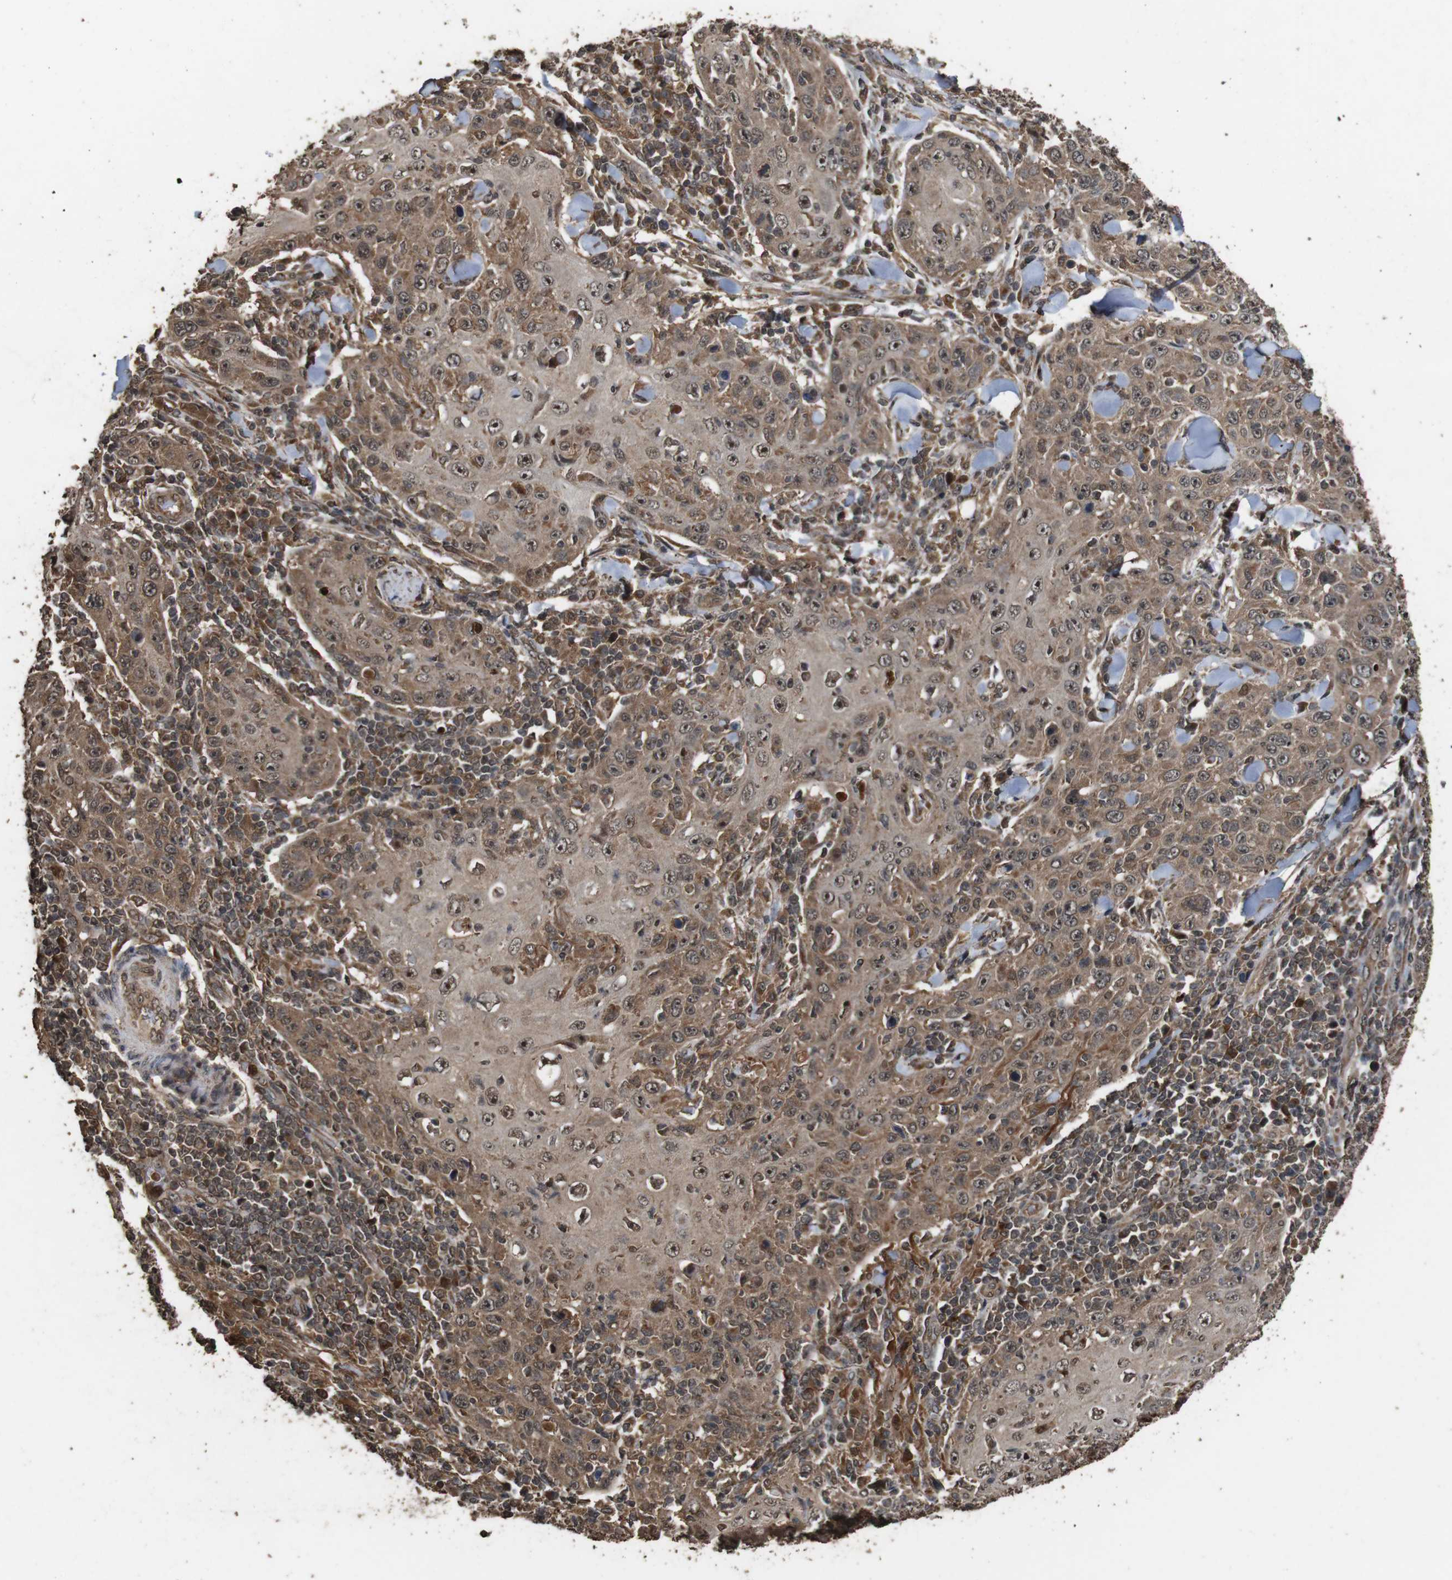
{"staining": {"intensity": "moderate", "quantity": ">75%", "location": "cytoplasmic/membranous"}, "tissue": "skin cancer", "cell_type": "Tumor cells", "image_type": "cancer", "snomed": [{"axis": "morphology", "description": "Squamous cell carcinoma, NOS"}, {"axis": "topography", "description": "Skin"}], "caption": "The immunohistochemical stain highlights moderate cytoplasmic/membranous positivity in tumor cells of squamous cell carcinoma (skin) tissue. The protein is stained brown, and the nuclei are stained in blue (DAB (3,3'-diaminobenzidine) IHC with brightfield microscopy, high magnification).", "gene": "RRAS2", "patient": {"sex": "female", "age": 88}}